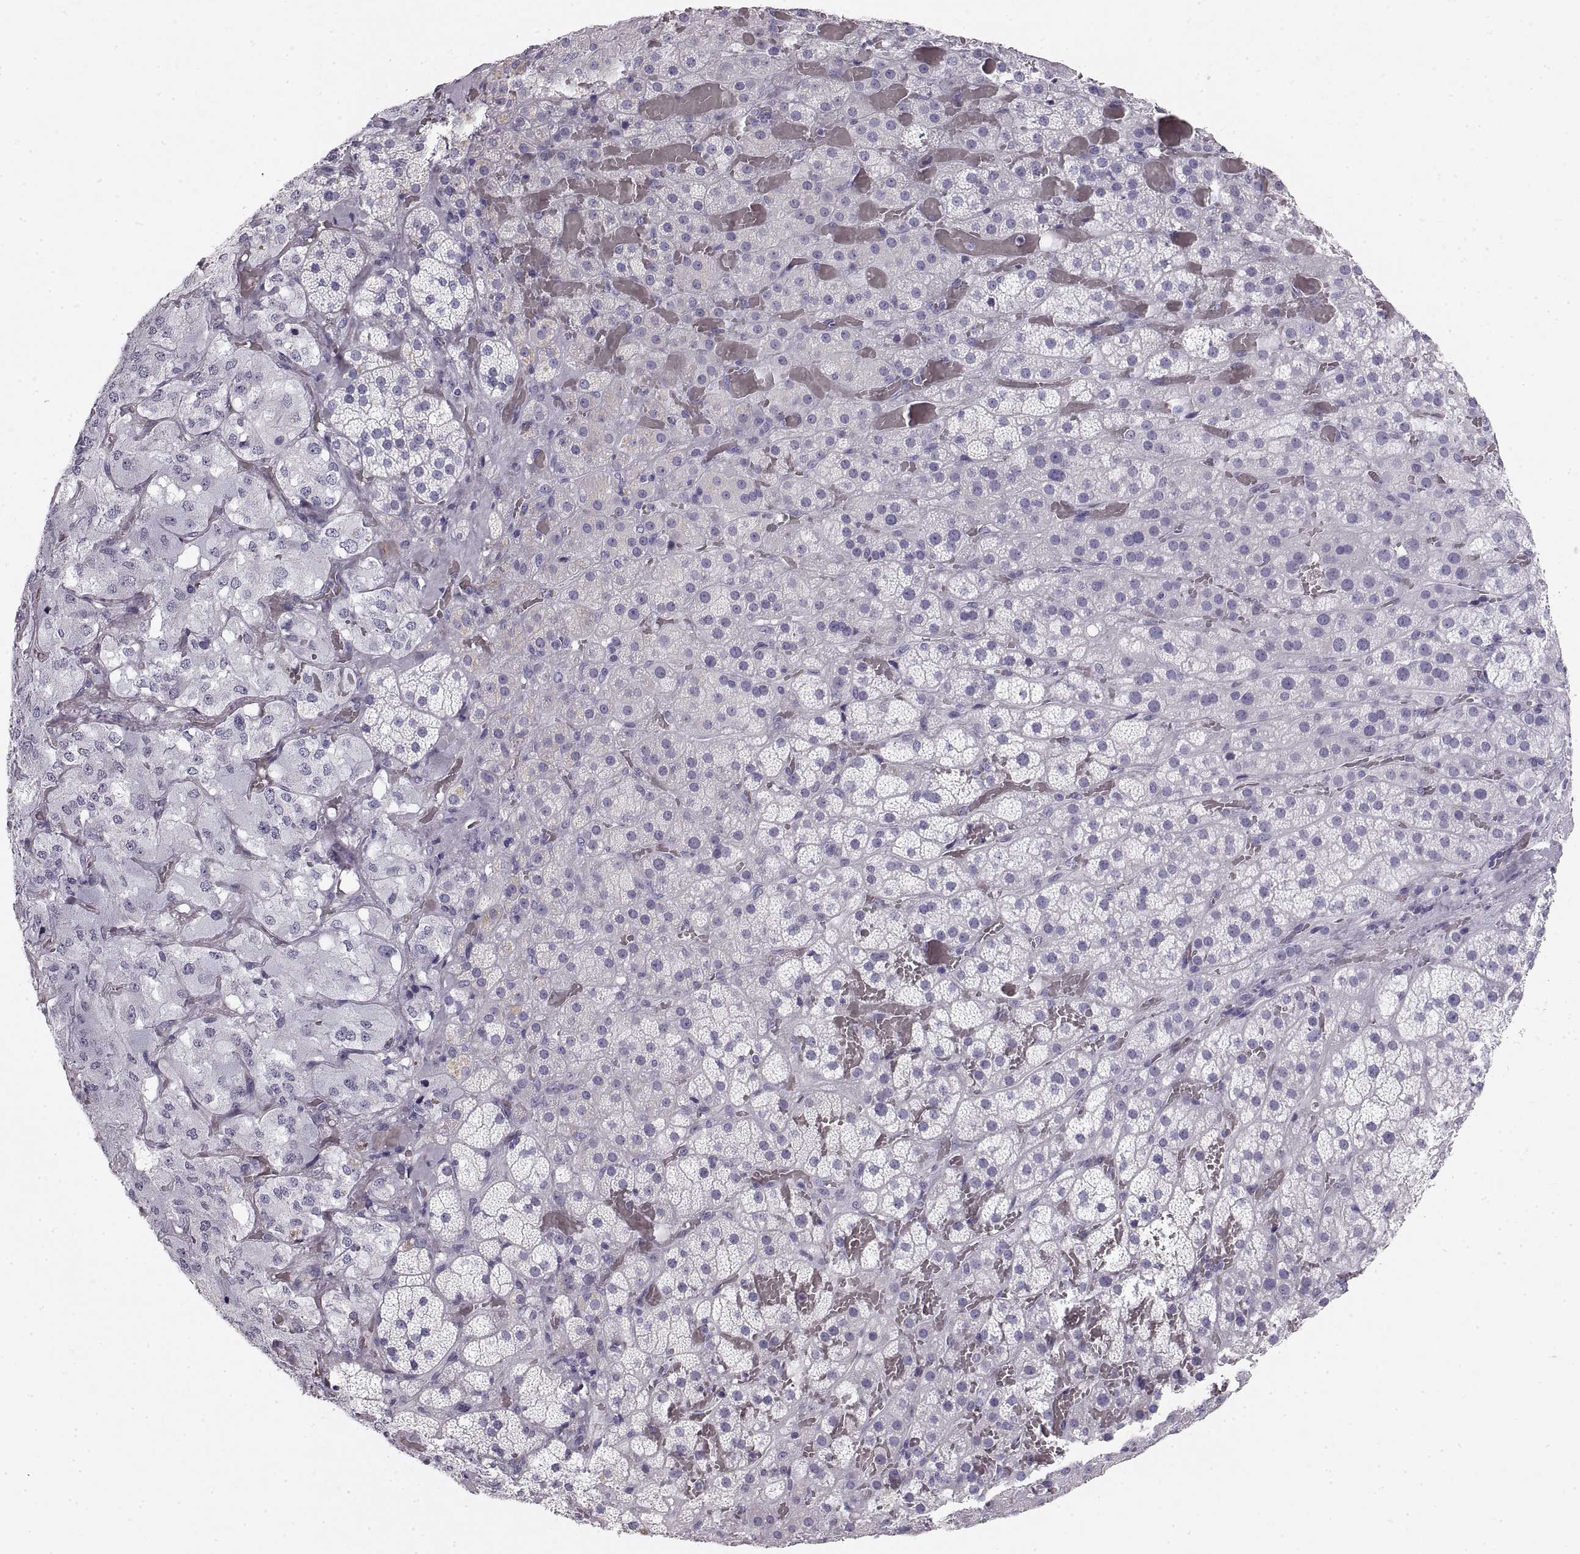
{"staining": {"intensity": "negative", "quantity": "none", "location": "none"}, "tissue": "adrenal gland", "cell_type": "Glandular cells", "image_type": "normal", "snomed": [{"axis": "morphology", "description": "Normal tissue, NOS"}, {"axis": "topography", "description": "Adrenal gland"}], "caption": "Glandular cells show no significant protein expression in unremarkable adrenal gland. The staining is performed using DAB brown chromogen with nuclei counter-stained in using hematoxylin.", "gene": "CRYAA", "patient": {"sex": "male", "age": 57}}